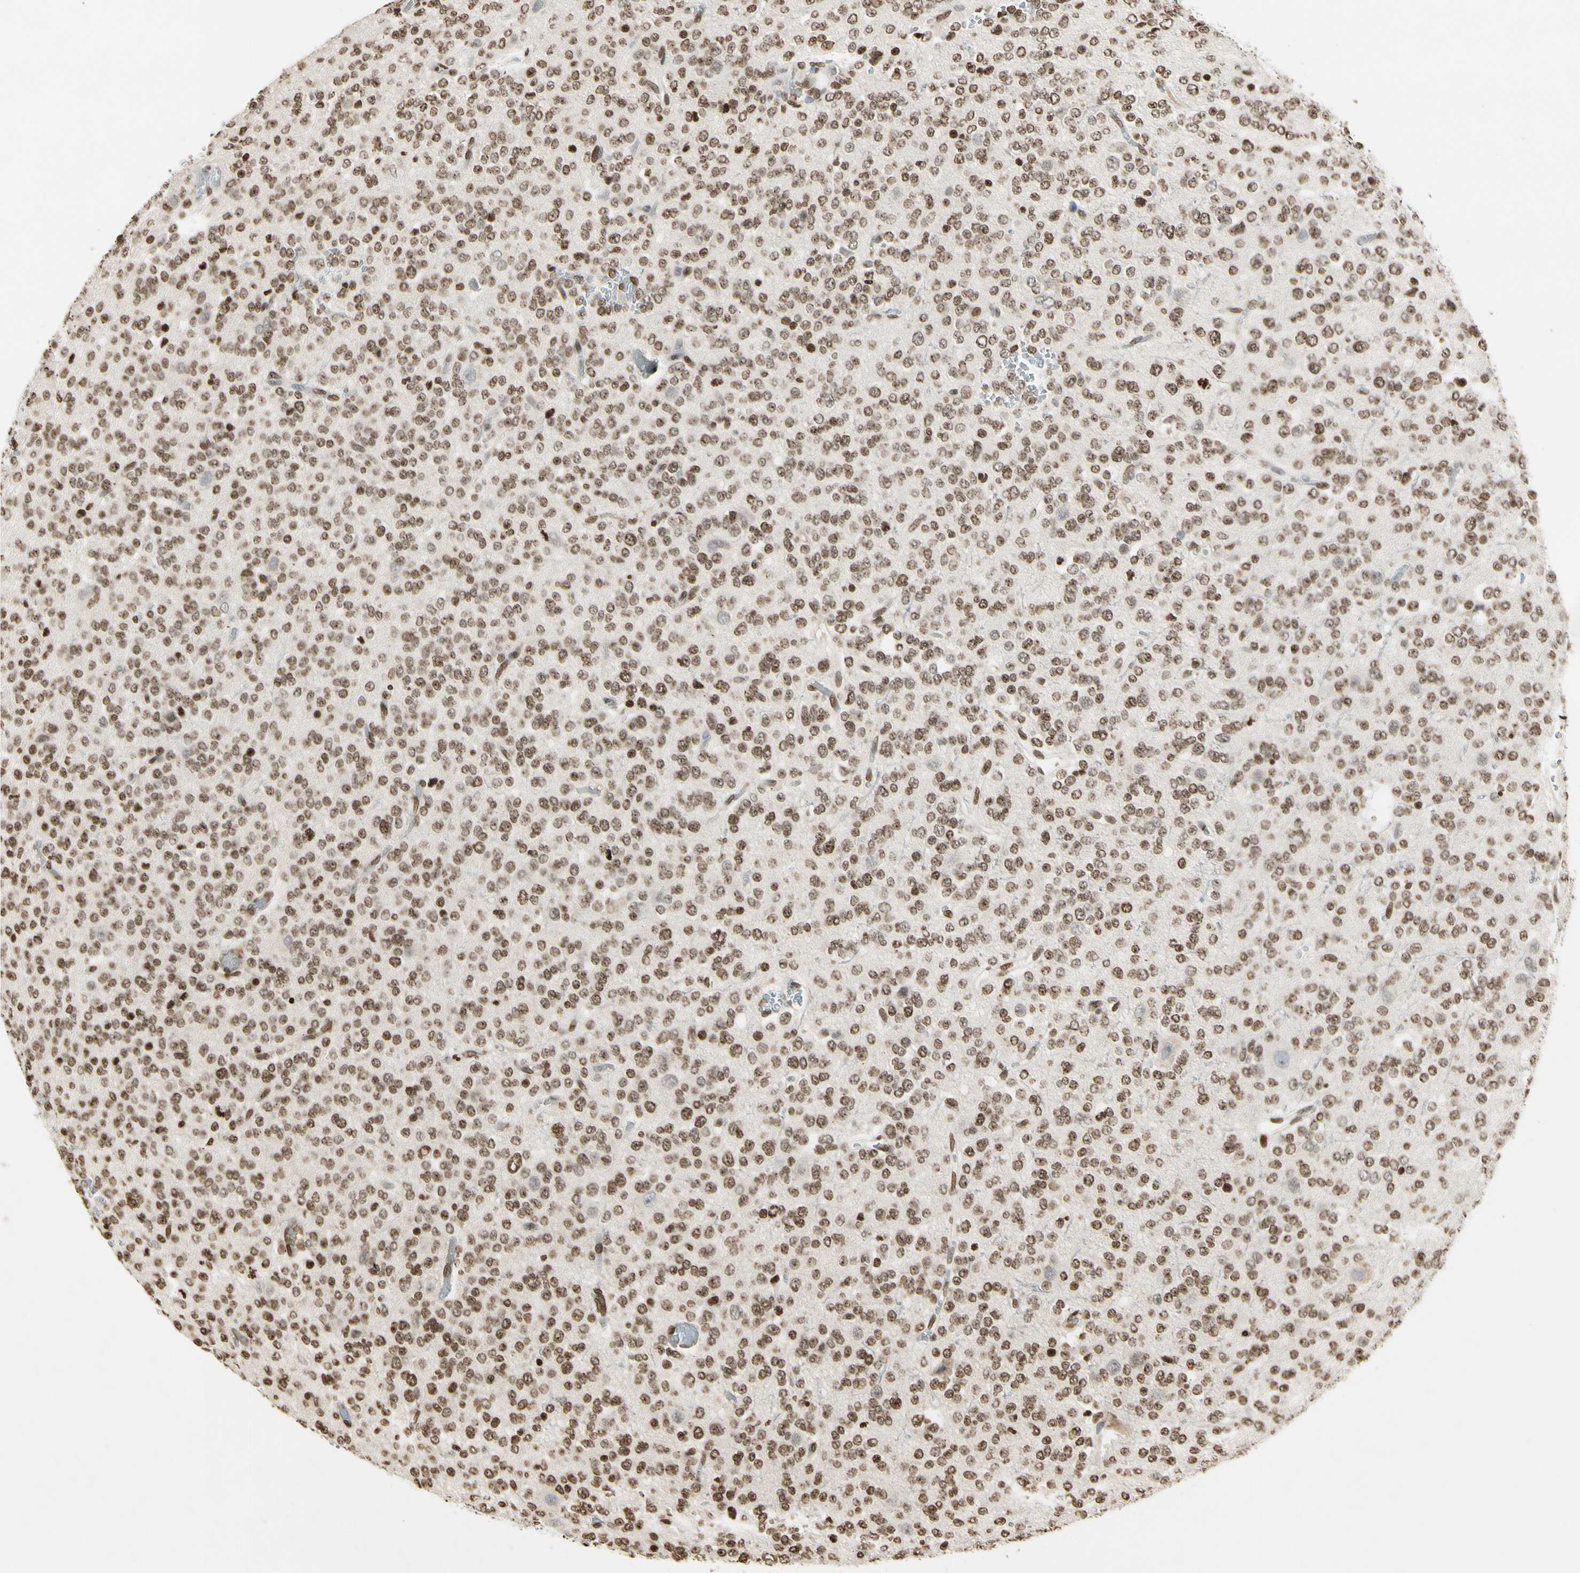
{"staining": {"intensity": "moderate", "quantity": ">75%", "location": "nuclear"}, "tissue": "glioma", "cell_type": "Tumor cells", "image_type": "cancer", "snomed": [{"axis": "morphology", "description": "Glioma, malignant, Low grade"}, {"axis": "topography", "description": "Brain"}], "caption": "Immunohistochemistry micrograph of neoplastic tissue: human low-grade glioma (malignant) stained using IHC exhibits medium levels of moderate protein expression localized specifically in the nuclear of tumor cells, appearing as a nuclear brown color.", "gene": "RORA", "patient": {"sex": "male", "age": 38}}